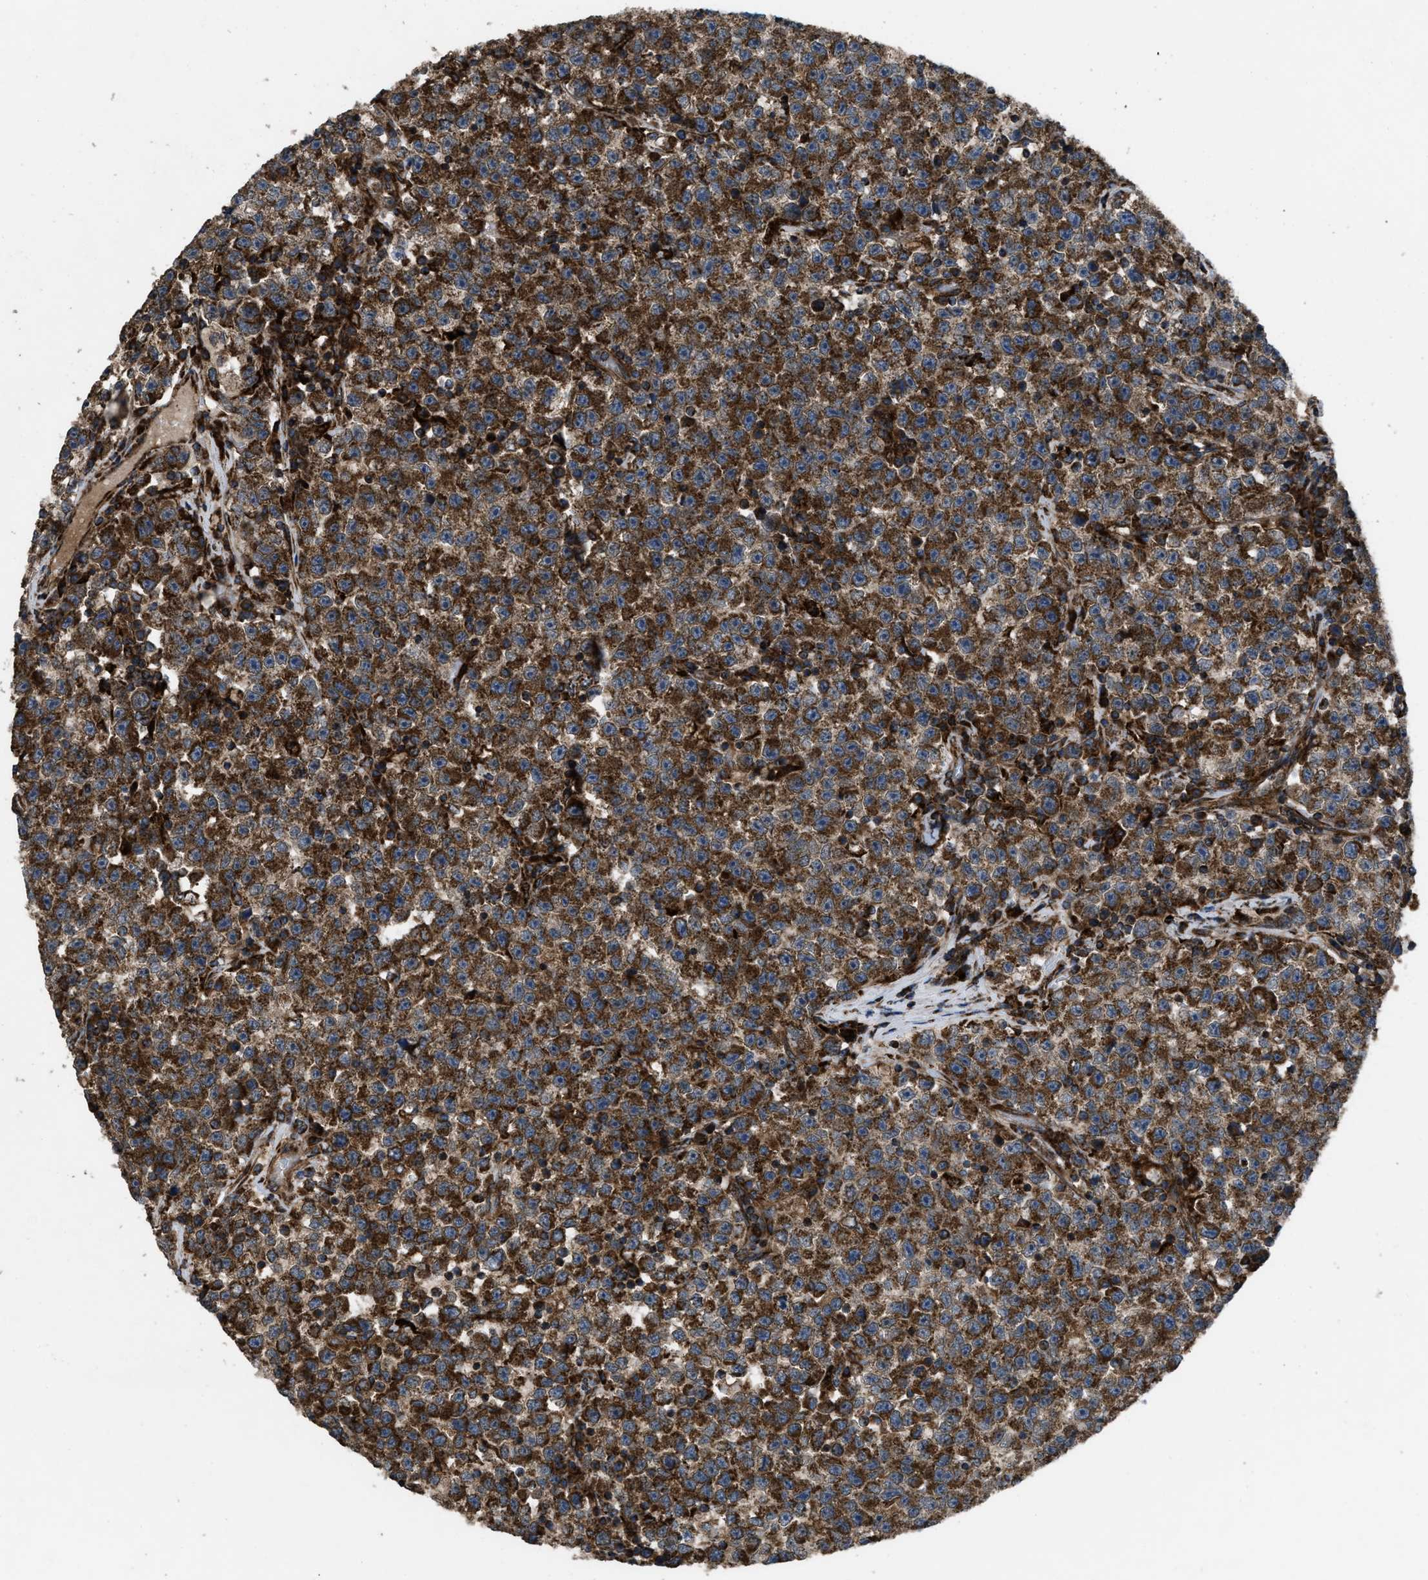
{"staining": {"intensity": "strong", "quantity": ">75%", "location": "cytoplasmic/membranous"}, "tissue": "testis cancer", "cell_type": "Tumor cells", "image_type": "cancer", "snomed": [{"axis": "morphology", "description": "Seminoma, NOS"}, {"axis": "topography", "description": "Testis"}], "caption": "Protein expression analysis of human testis cancer reveals strong cytoplasmic/membranous expression in approximately >75% of tumor cells. Ihc stains the protein in brown and the nuclei are stained blue.", "gene": "PER3", "patient": {"sex": "male", "age": 22}}